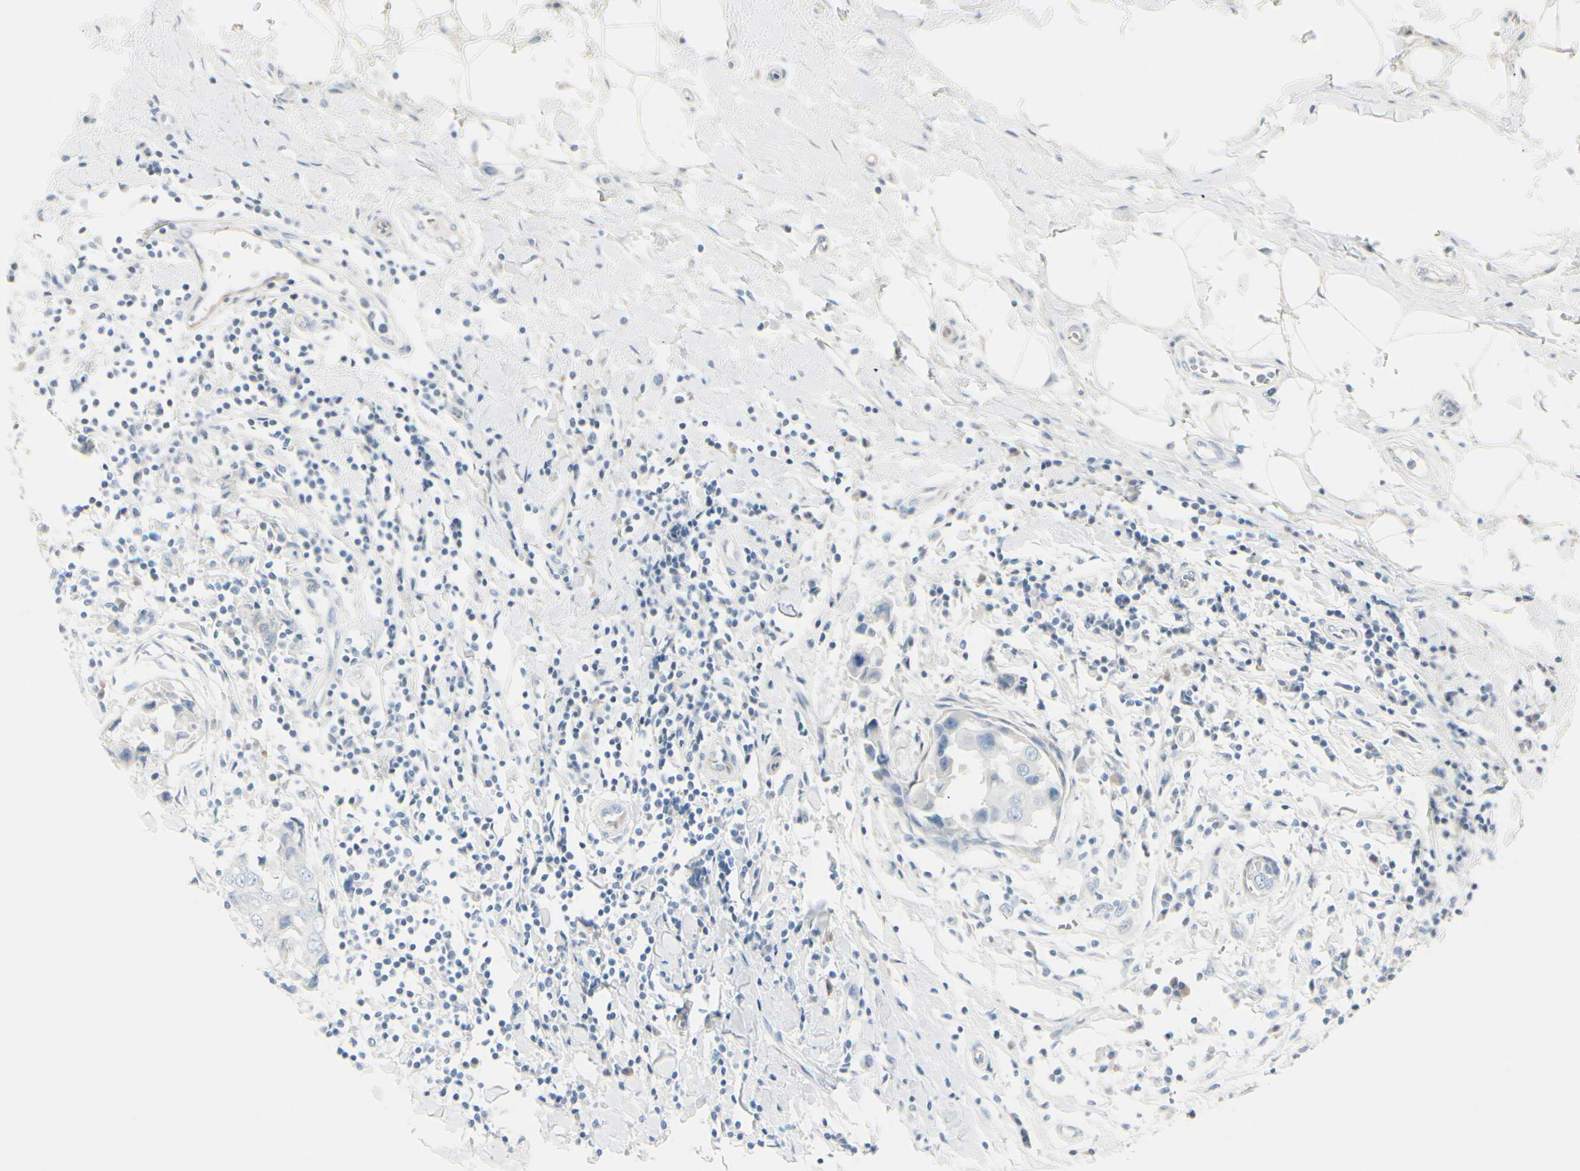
{"staining": {"intensity": "negative", "quantity": "none", "location": "none"}, "tissue": "breast cancer", "cell_type": "Tumor cells", "image_type": "cancer", "snomed": [{"axis": "morphology", "description": "Duct carcinoma"}, {"axis": "topography", "description": "Breast"}], "caption": "DAB (3,3'-diaminobenzidine) immunohistochemical staining of human breast cancer reveals no significant expression in tumor cells. (DAB immunohistochemistry (IHC) visualized using brightfield microscopy, high magnification).", "gene": "CDHR5", "patient": {"sex": "female", "age": 27}}